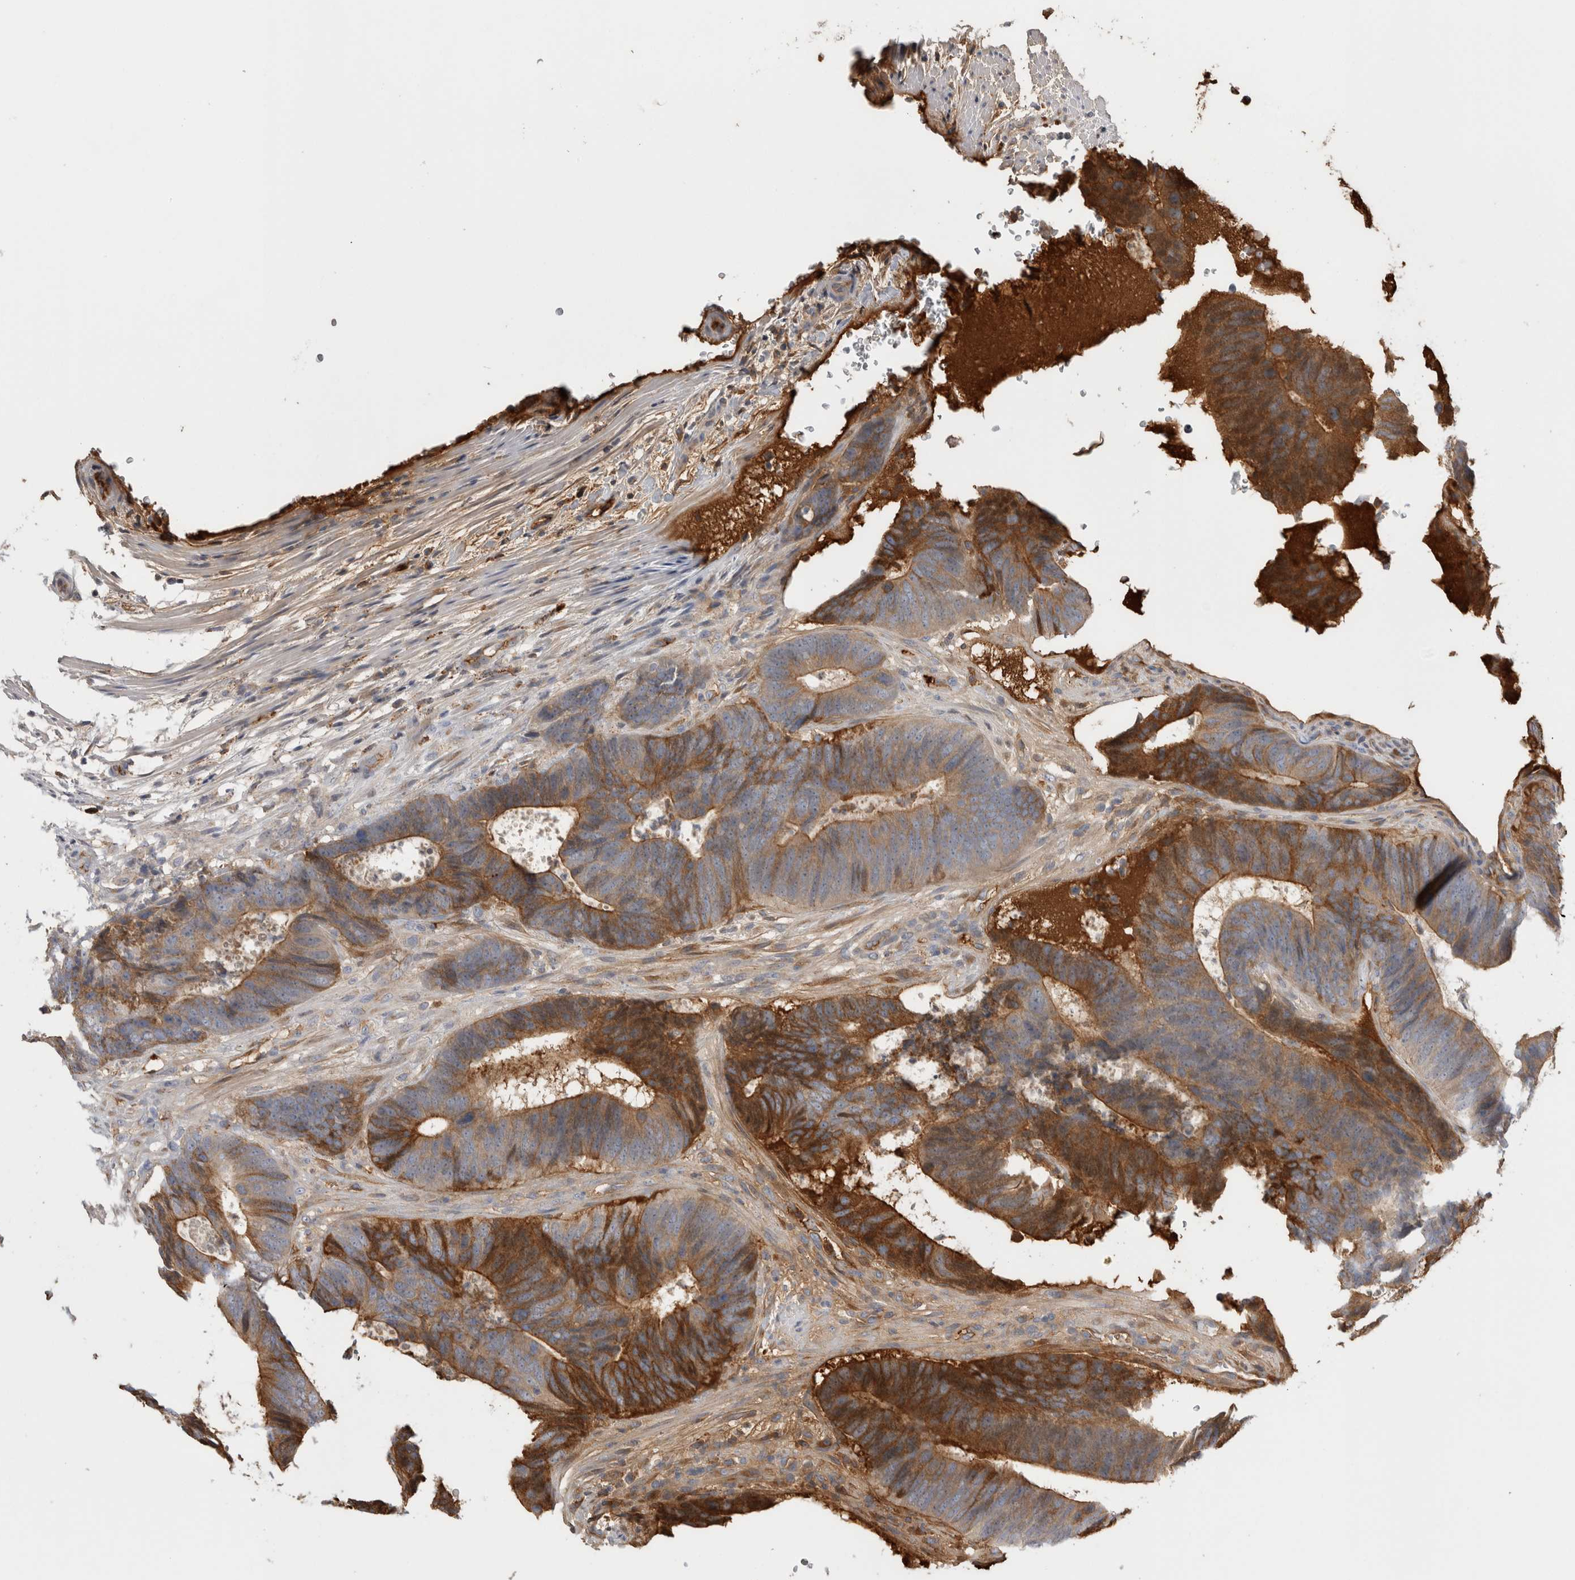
{"staining": {"intensity": "strong", "quantity": "25%-75%", "location": "cytoplasmic/membranous"}, "tissue": "colorectal cancer", "cell_type": "Tumor cells", "image_type": "cancer", "snomed": [{"axis": "morphology", "description": "Adenocarcinoma, NOS"}, {"axis": "topography", "description": "Colon"}], "caption": "Colorectal adenocarcinoma tissue exhibits strong cytoplasmic/membranous expression in approximately 25%-75% of tumor cells, visualized by immunohistochemistry.", "gene": "TBCE", "patient": {"sex": "male", "age": 56}}